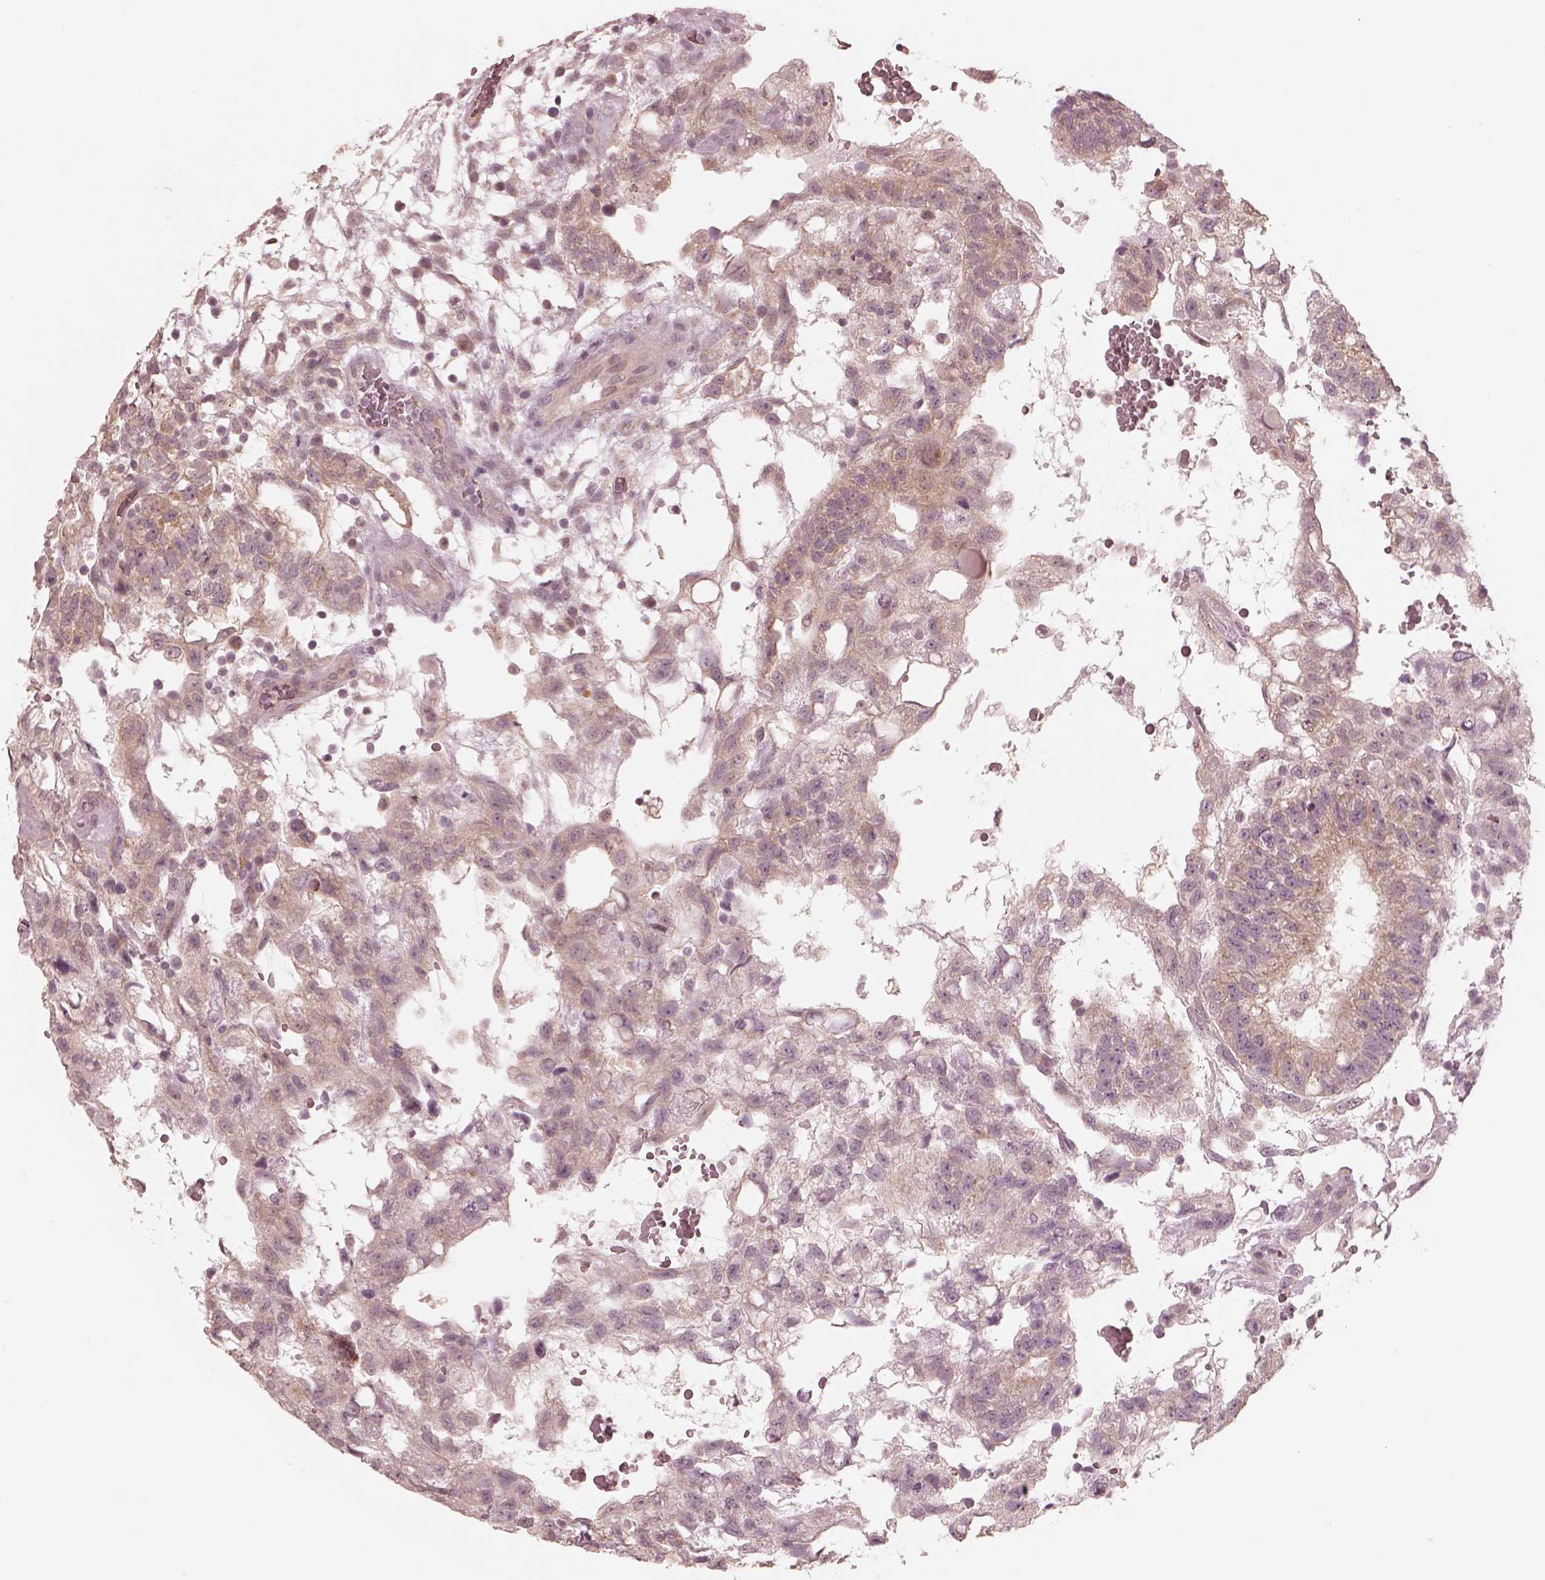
{"staining": {"intensity": "weak", "quantity": "25%-75%", "location": "cytoplasmic/membranous"}, "tissue": "testis cancer", "cell_type": "Tumor cells", "image_type": "cancer", "snomed": [{"axis": "morphology", "description": "Carcinoma, Embryonal, NOS"}, {"axis": "topography", "description": "Testis"}], "caption": "Protein expression analysis of human embryonal carcinoma (testis) reveals weak cytoplasmic/membranous expression in approximately 25%-75% of tumor cells.", "gene": "IQCB1", "patient": {"sex": "male", "age": 32}}